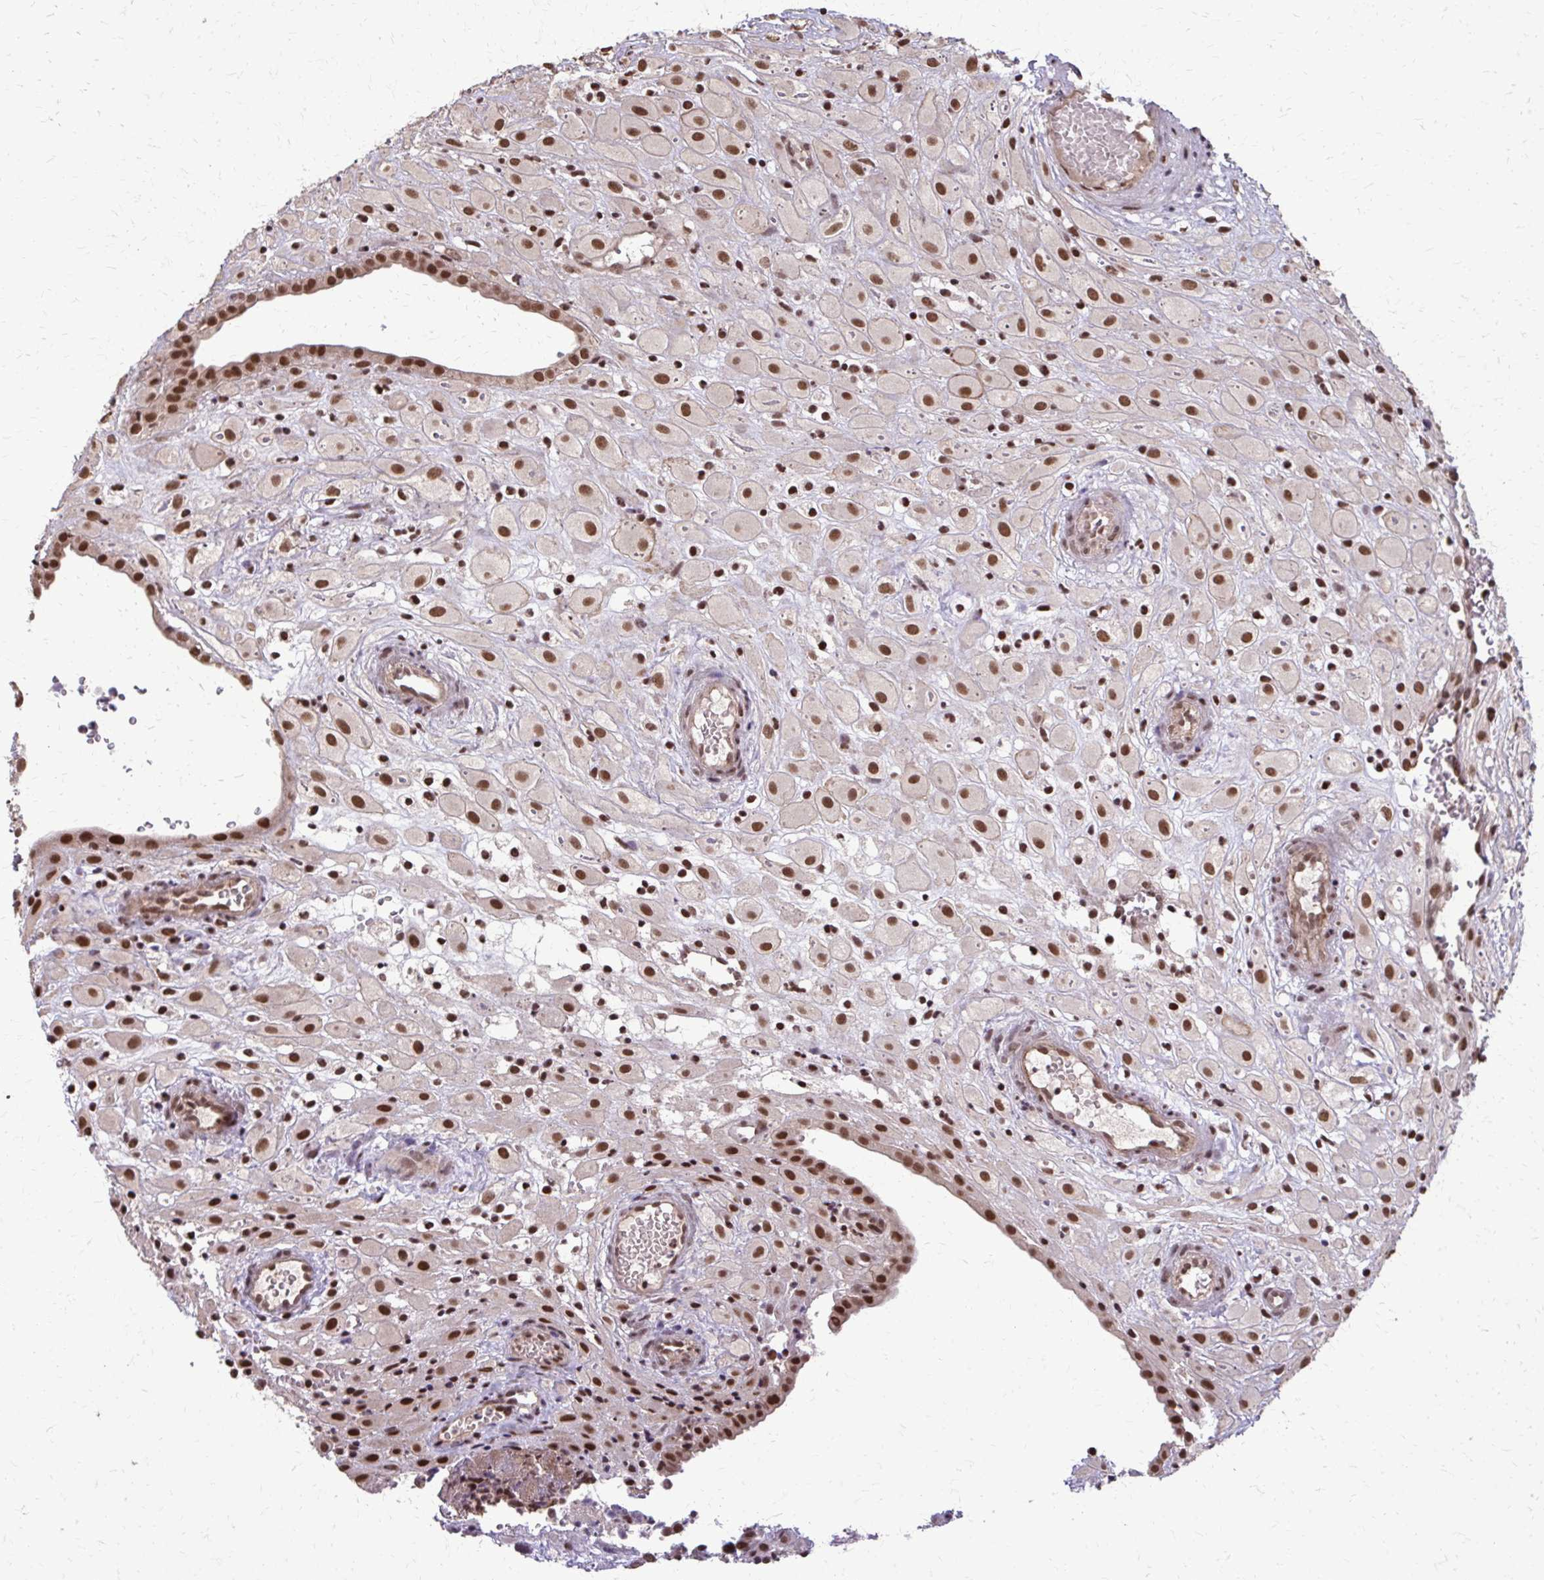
{"staining": {"intensity": "strong", "quantity": ">75%", "location": "nuclear"}, "tissue": "placenta", "cell_type": "Decidual cells", "image_type": "normal", "snomed": [{"axis": "morphology", "description": "Normal tissue, NOS"}, {"axis": "topography", "description": "Placenta"}], "caption": "An immunohistochemistry (IHC) micrograph of unremarkable tissue is shown. Protein staining in brown labels strong nuclear positivity in placenta within decidual cells.", "gene": "SS18", "patient": {"sex": "female", "age": 24}}